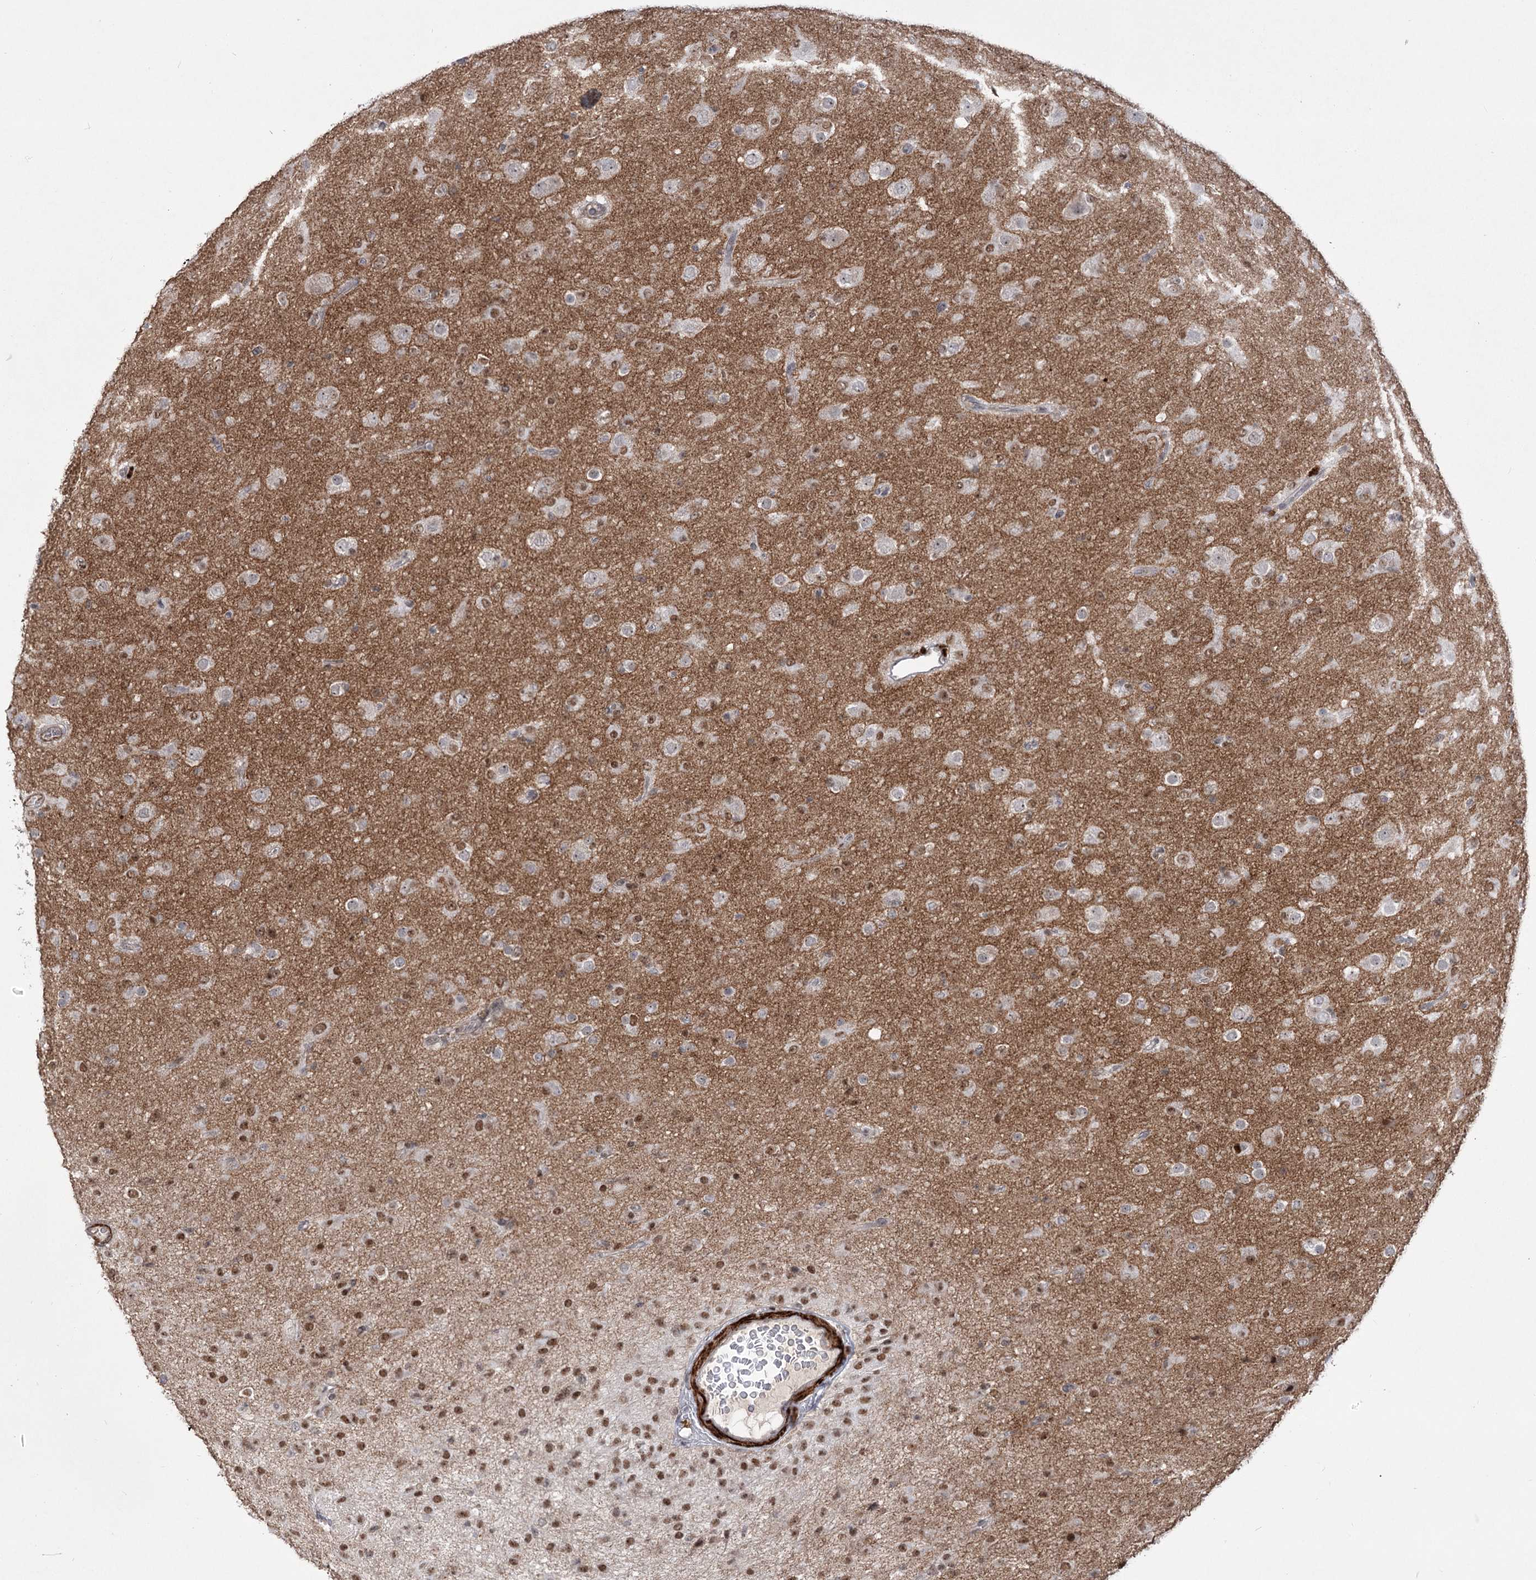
{"staining": {"intensity": "moderate", "quantity": "<25%", "location": "nuclear"}, "tissue": "glioma", "cell_type": "Tumor cells", "image_type": "cancer", "snomed": [{"axis": "morphology", "description": "Glioma, malignant, Low grade"}, {"axis": "topography", "description": "Brain"}], "caption": "Protein expression analysis of glioma reveals moderate nuclear expression in about <25% of tumor cells. Nuclei are stained in blue.", "gene": "ZSCAN23", "patient": {"sex": "male", "age": 65}}